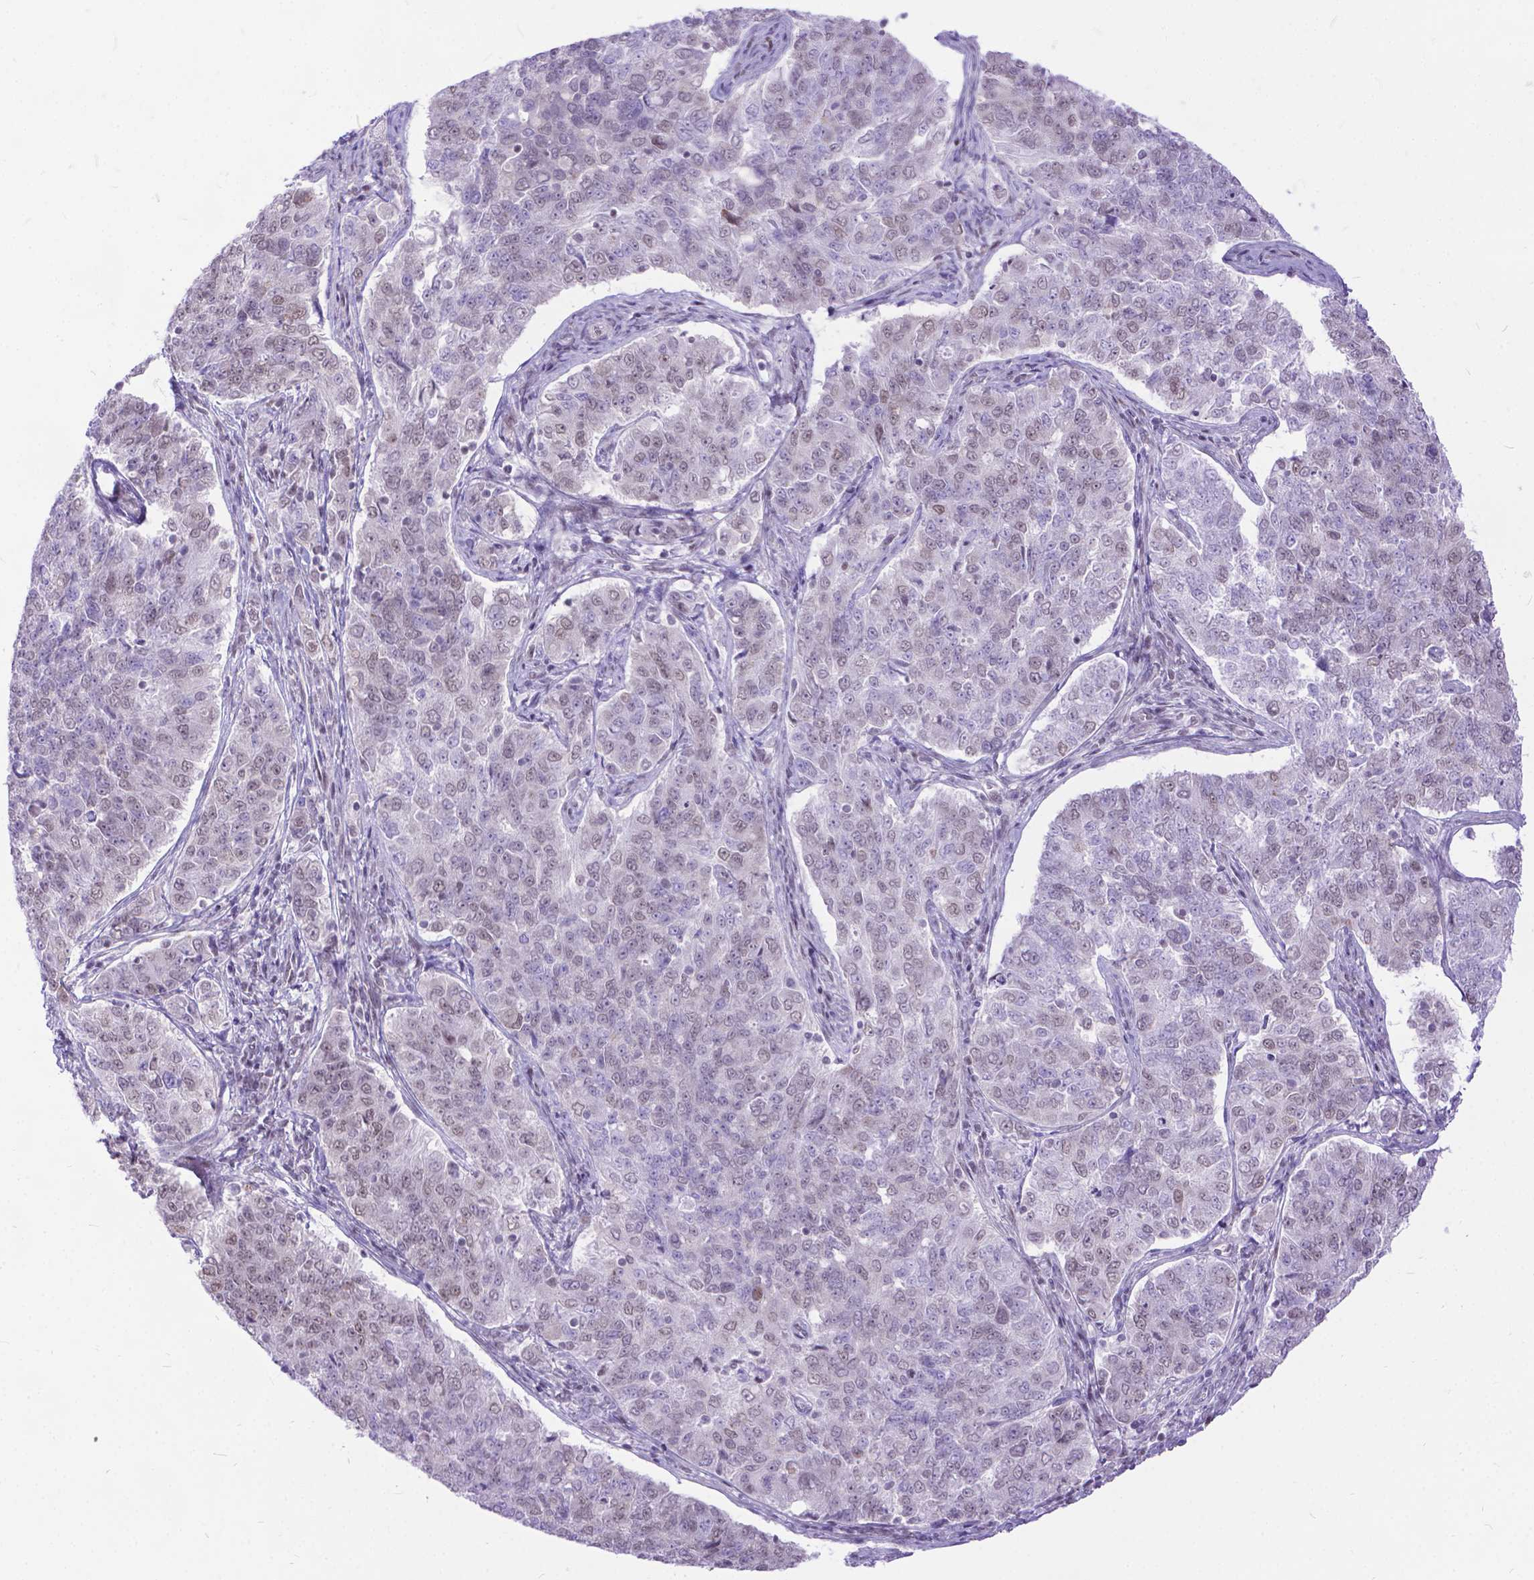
{"staining": {"intensity": "weak", "quantity": "25%-75%", "location": "nuclear"}, "tissue": "endometrial cancer", "cell_type": "Tumor cells", "image_type": "cancer", "snomed": [{"axis": "morphology", "description": "Adenocarcinoma, NOS"}, {"axis": "topography", "description": "Endometrium"}], "caption": "Immunohistochemistry (IHC) of adenocarcinoma (endometrial) demonstrates low levels of weak nuclear staining in about 25%-75% of tumor cells. The protein of interest is stained brown, and the nuclei are stained in blue (DAB IHC with brightfield microscopy, high magnification).", "gene": "FAM124B", "patient": {"sex": "female", "age": 43}}